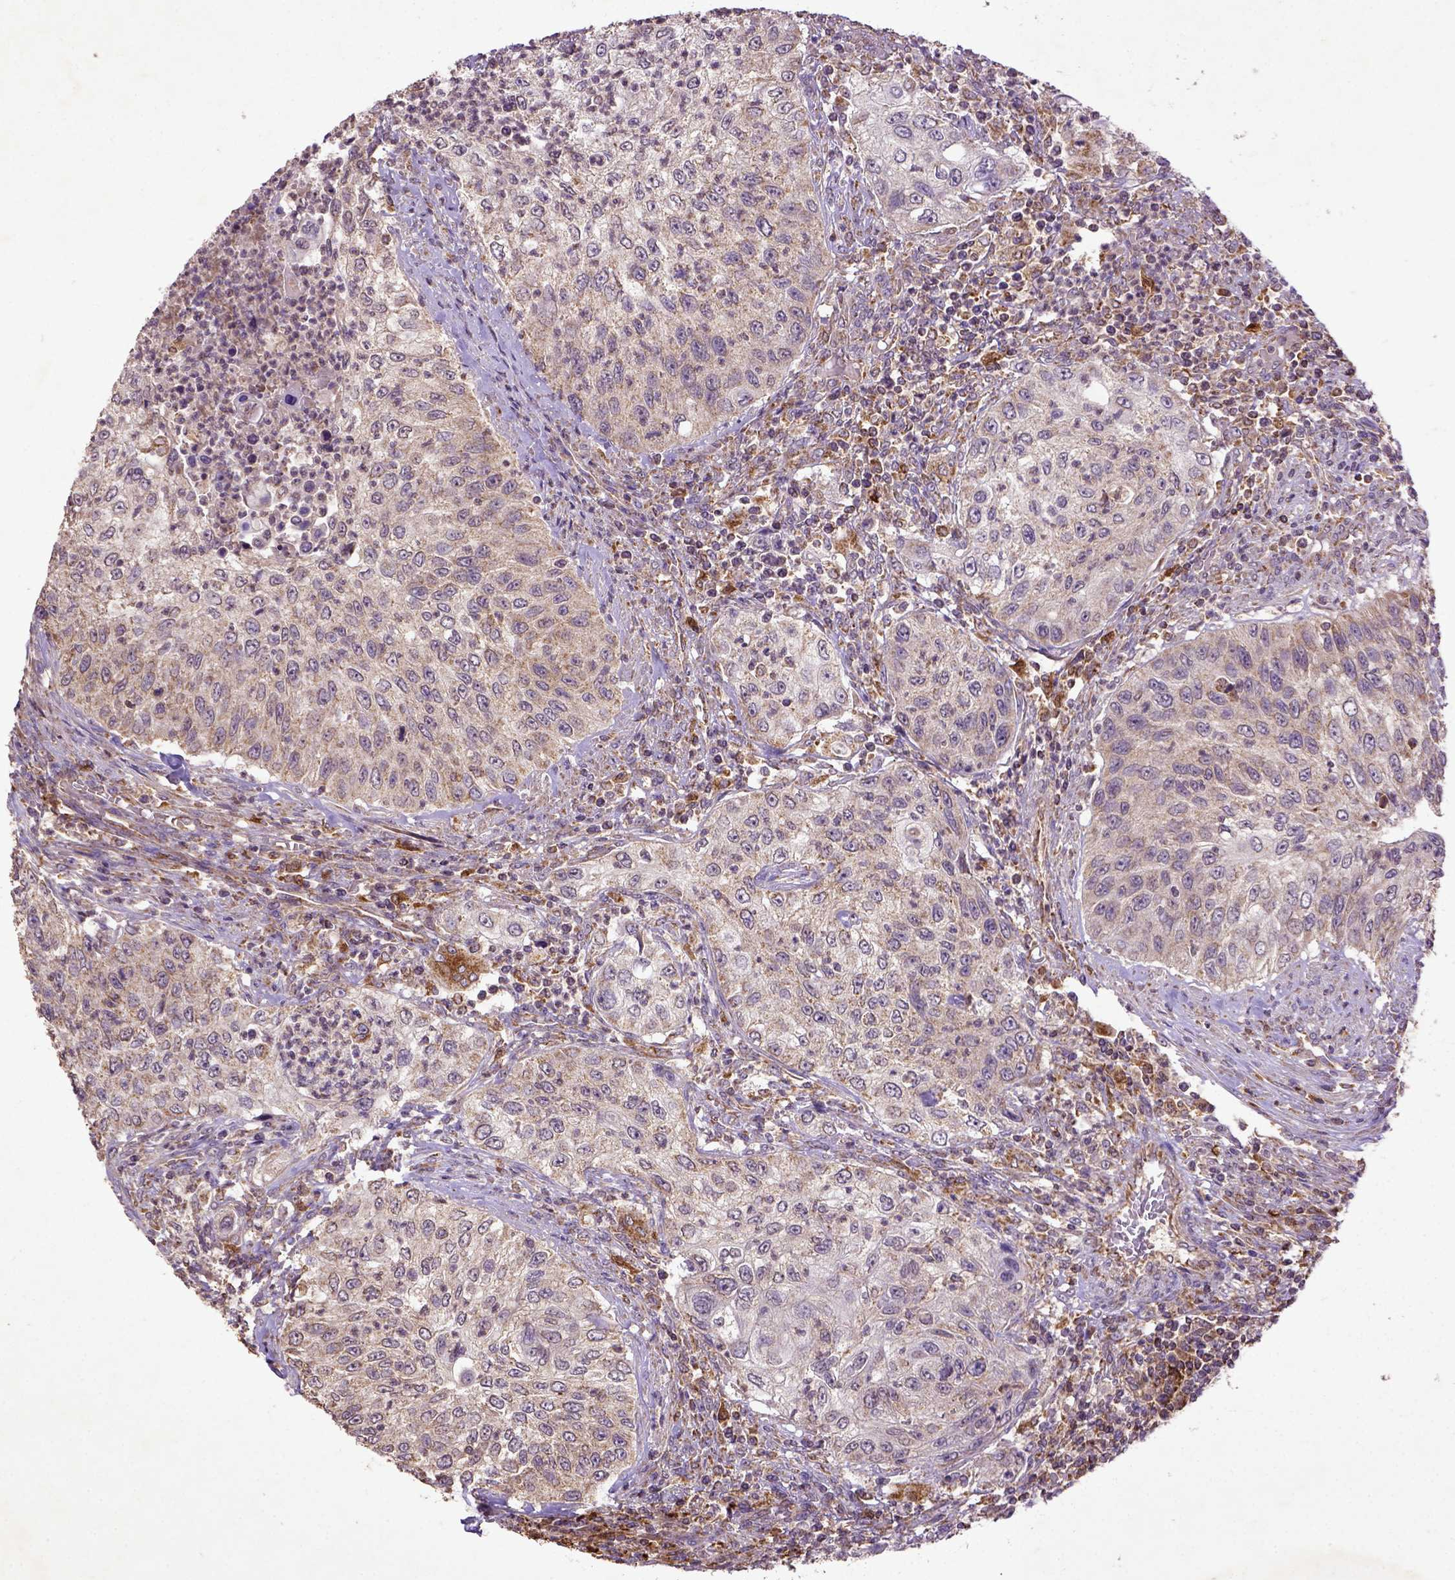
{"staining": {"intensity": "weak", "quantity": "25%-75%", "location": "cytoplasmic/membranous"}, "tissue": "urothelial cancer", "cell_type": "Tumor cells", "image_type": "cancer", "snomed": [{"axis": "morphology", "description": "Urothelial carcinoma, High grade"}, {"axis": "topography", "description": "Urinary bladder"}], "caption": "Urothelial carcinoma (high-grade) stained with a protein marker exhibits weak staining in tumor cells.", "gene": "MT-CO1", "patient": {"sex": "female", "age": 60}}